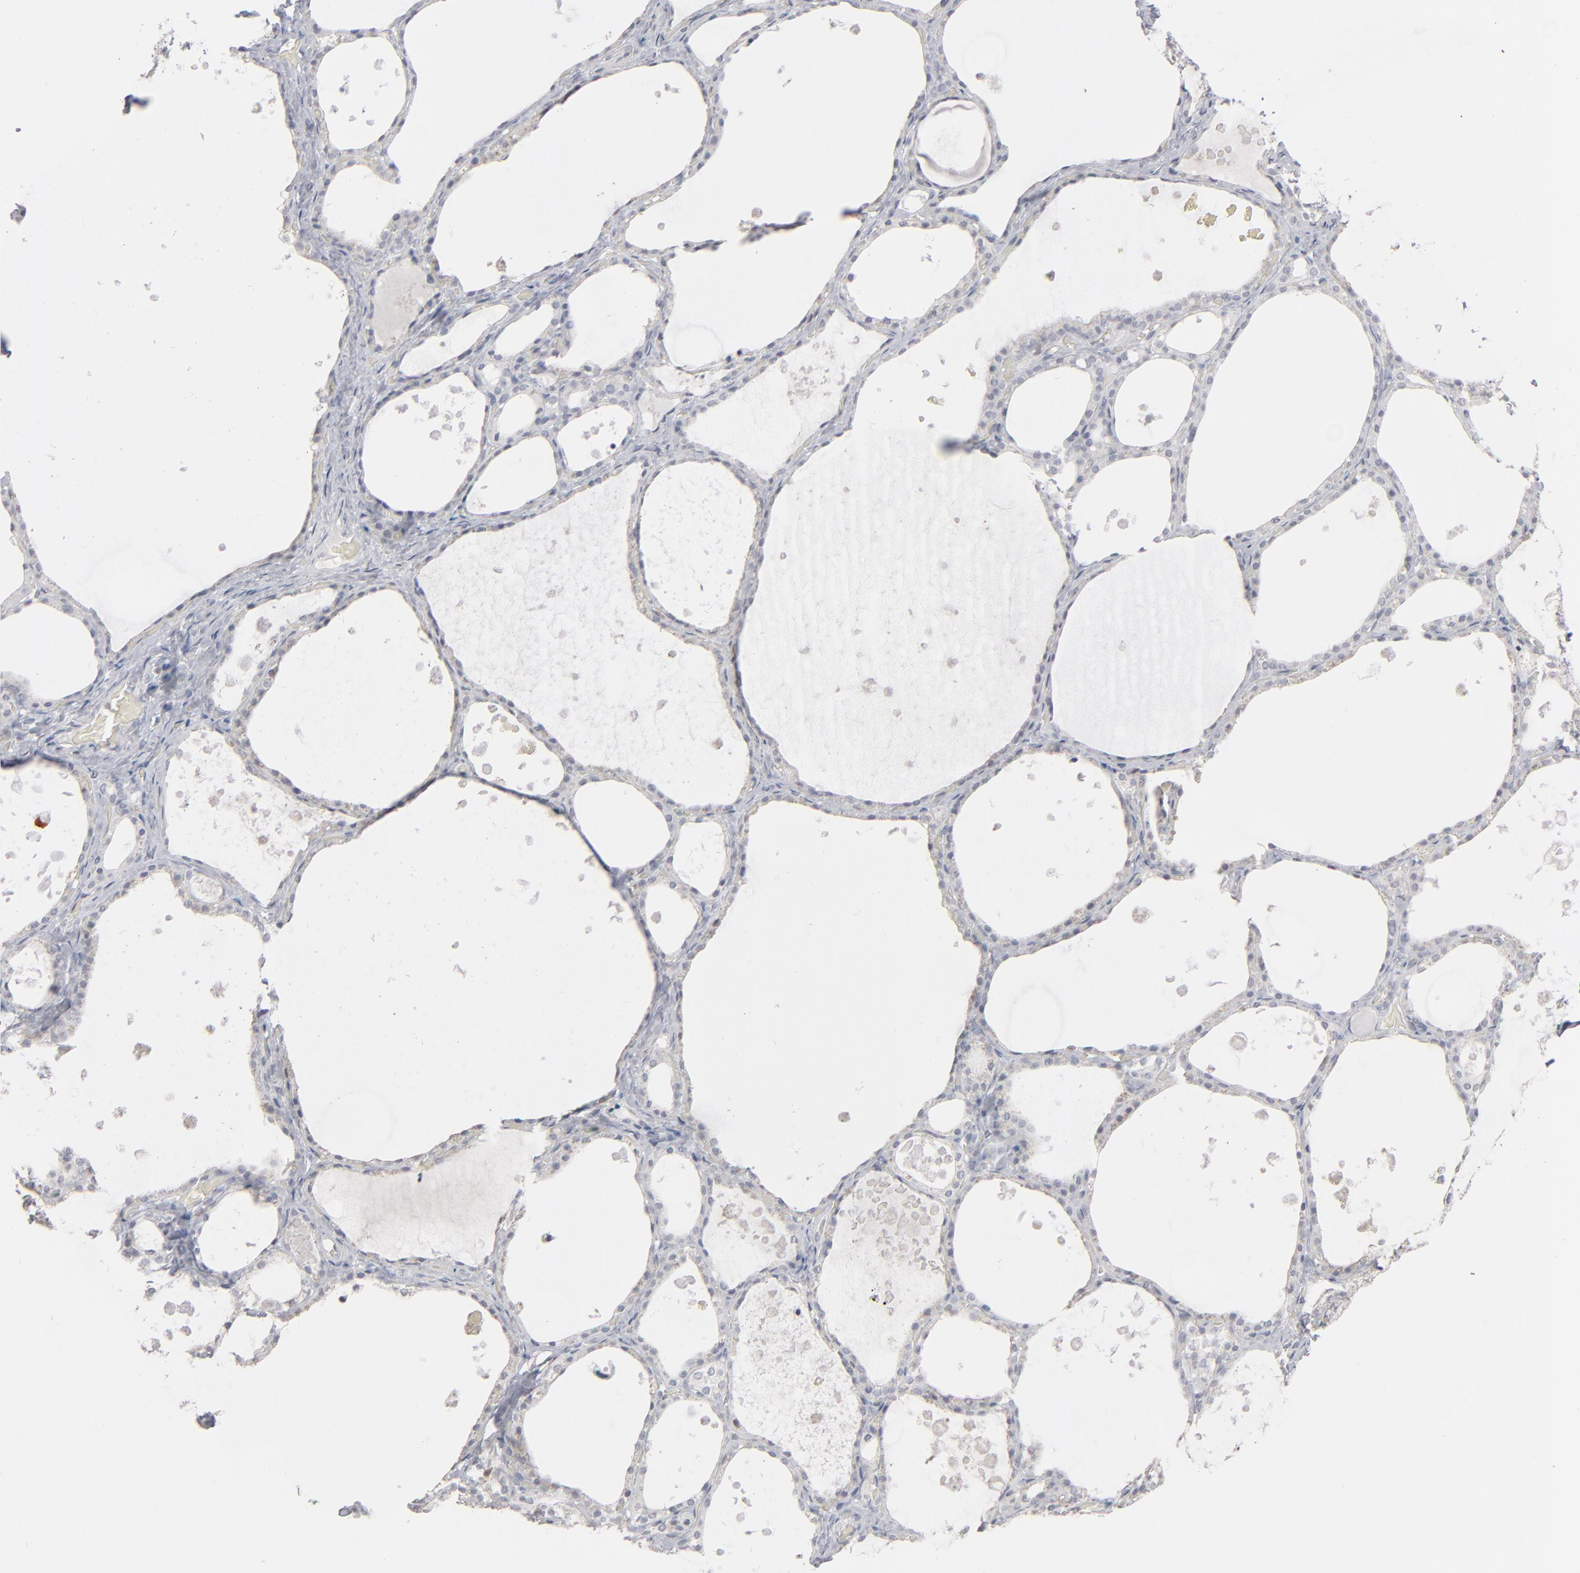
{"staining": {"intensity": "negative", "quantity": "none", "location": "none"}, "tissue": "thyroid gland", "cell_type": "Glandular cells", "image_type": "normal", "snomed": [{"axis": "morphology", "description": "Normal tissue, NOS"}, {"axis": "topography", "description": "Thyroid gland"}], "caption": "Immunohistochemistry image of unremarkable thyroid gland stained for a protein (brown), which demonstrates no expression in glandular cells. (DAB immunohistochemistry (IHC), high magnification).", "gene": "STAT4", "patient": {"sex": "male", "age": 61}}